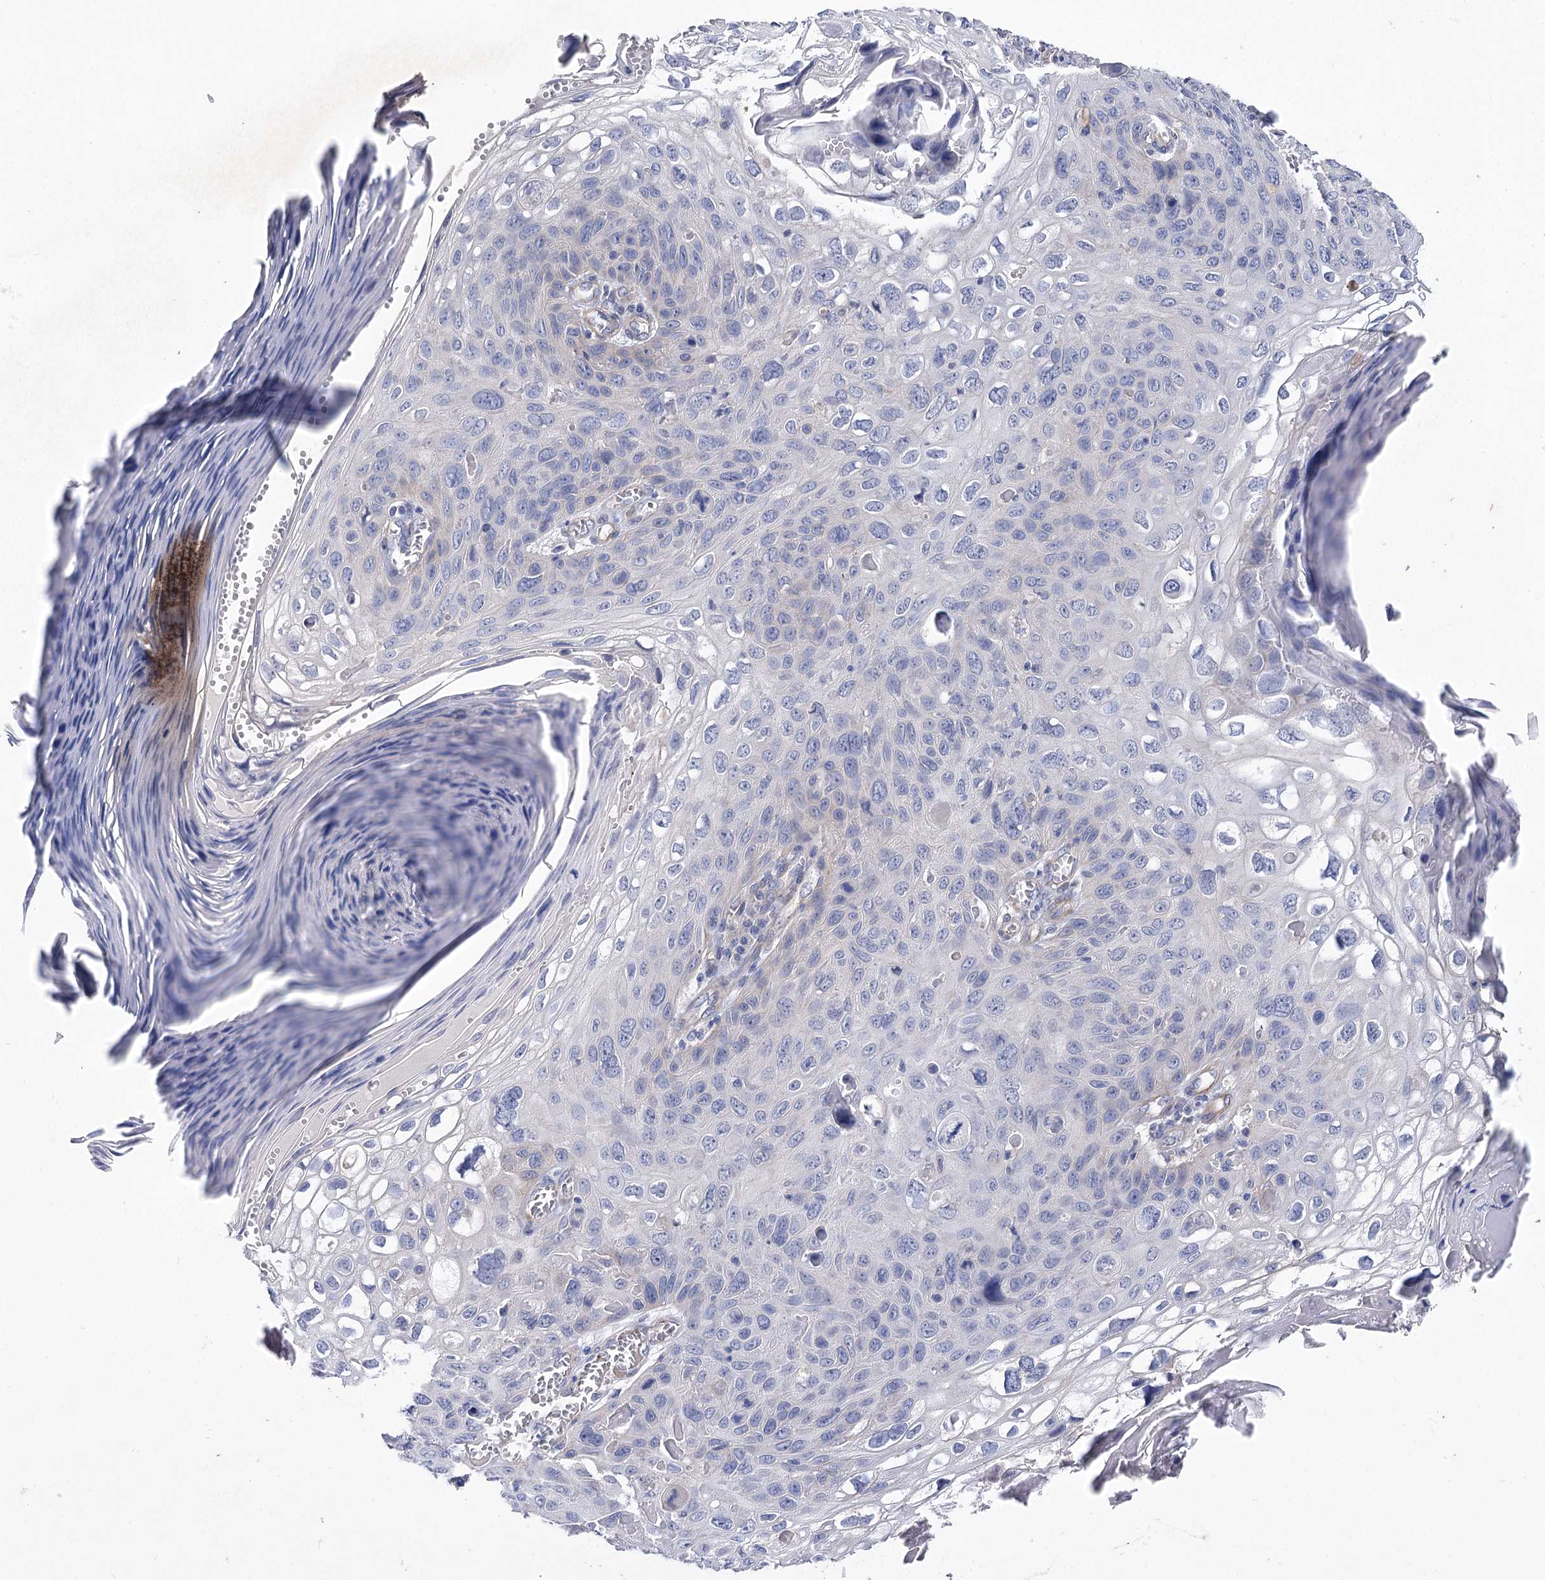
{"staining": {"intensity": "negative", "quantity": "none", "location": "none"}, "tissue": "skin cancer", "cell_type": "Tumor cells", "image_type": "cancer", "snomed": [{"axis": "morphology", "description": "Squamous cell carcinoma, NOS"}, {"axis": "topography", "description": "Skin"}], "caption": "Protein analysis of skin cancer exhibits no significant expression in tumor cells. (Immunohistochemistry (ihc), brightfield microscopy, high magnification).", "gene": "RDH16", "patient": {"sex": "female", "age": 90}}